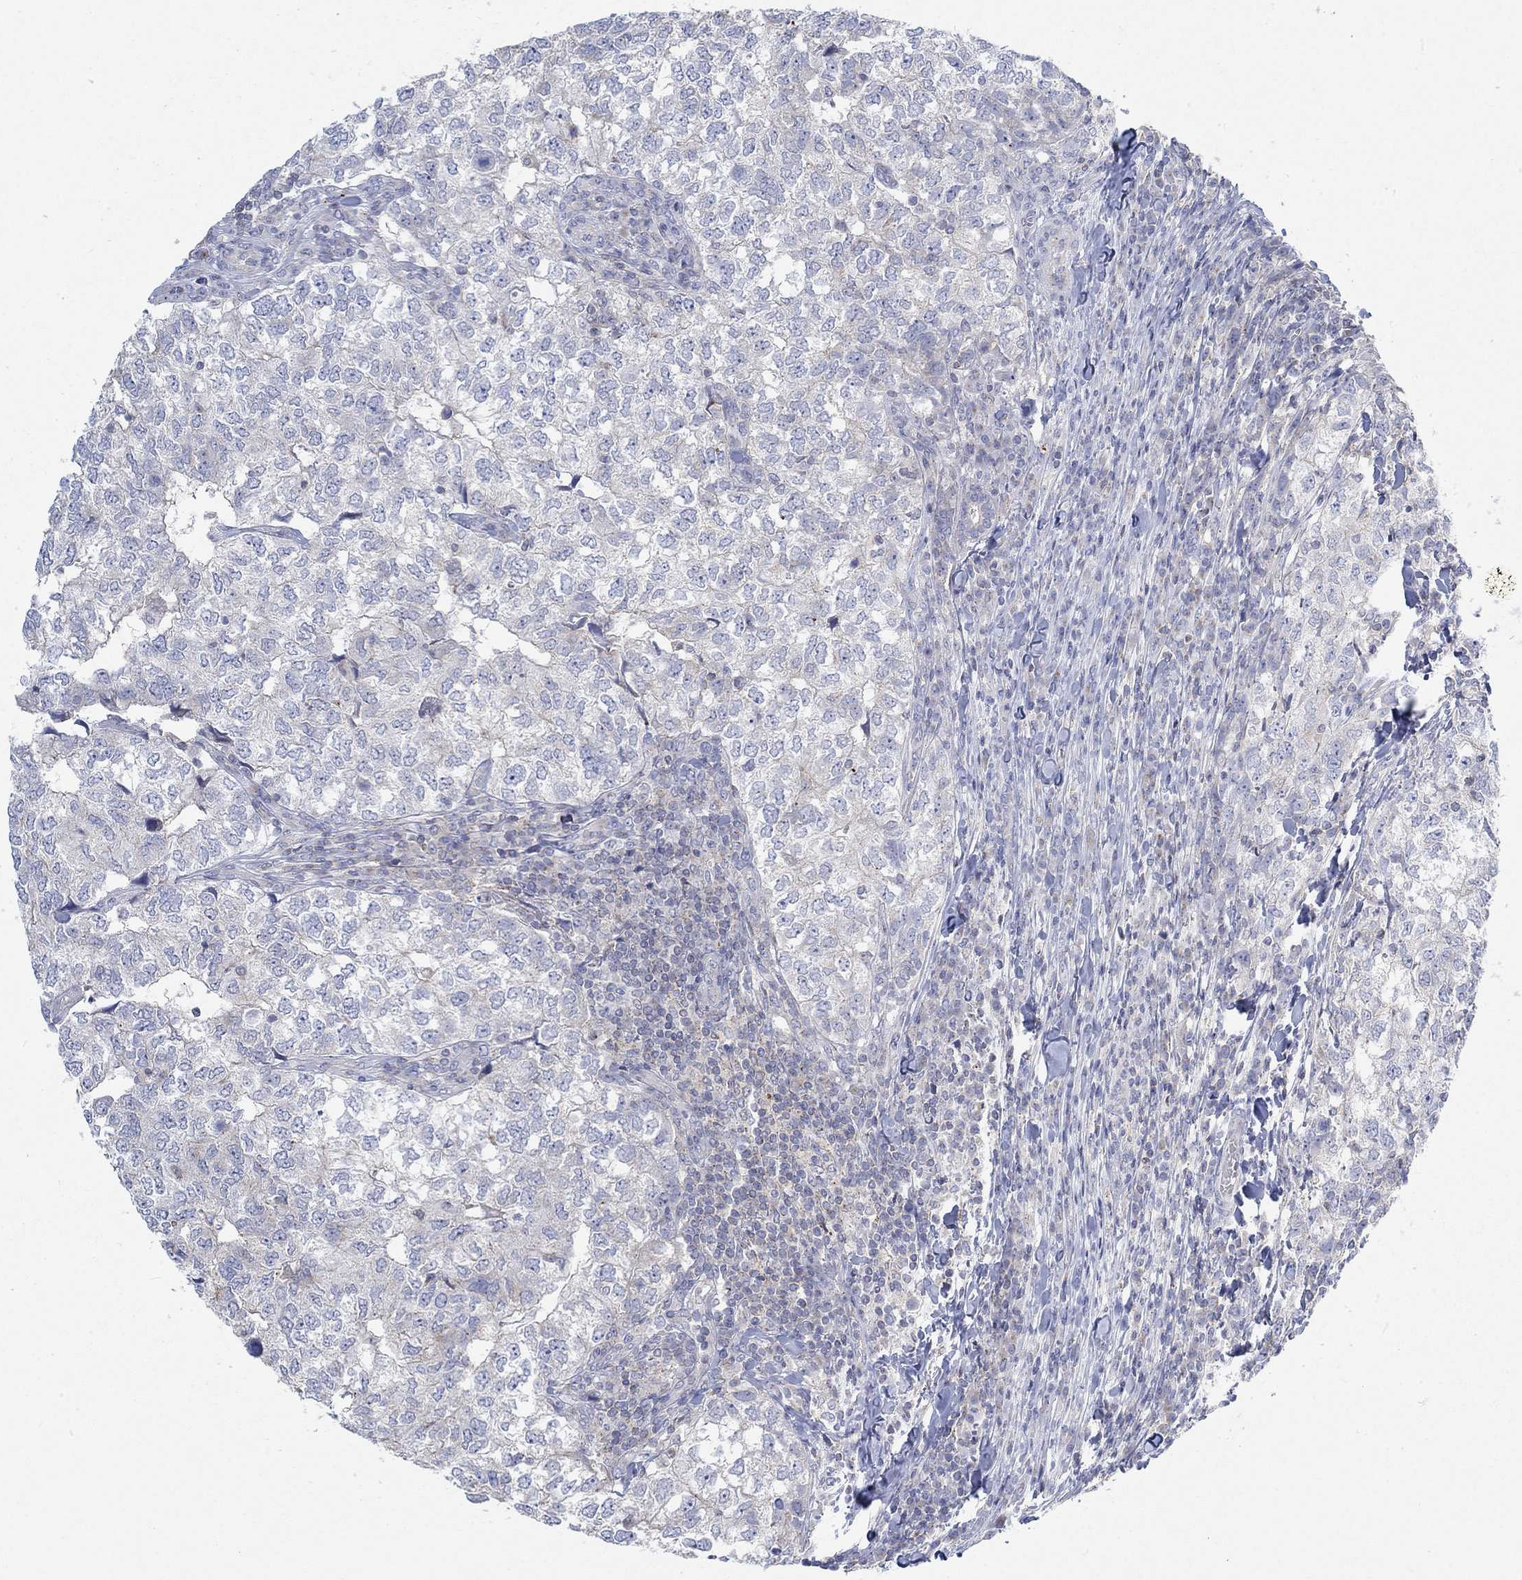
{"staining": {"intensity": "weak", "quantity": "<25%", "location": "cytoplasmic/membranous"}, "tissue": "breast cancer", "cell_type": "Tumor cells", "image_type": "cancer", "snomed": [{"axis": "morphology", "description": "Duct carcinoma"}, {"axis": "topography", "description": "Breast"}], "caption": "Micrograph shows no significant protein positivity in tumor cells of breast cancer (infiltrating ductal carcinoma).", "gene": "NAV3", "patient": {"sex": "female", "age": 30}}